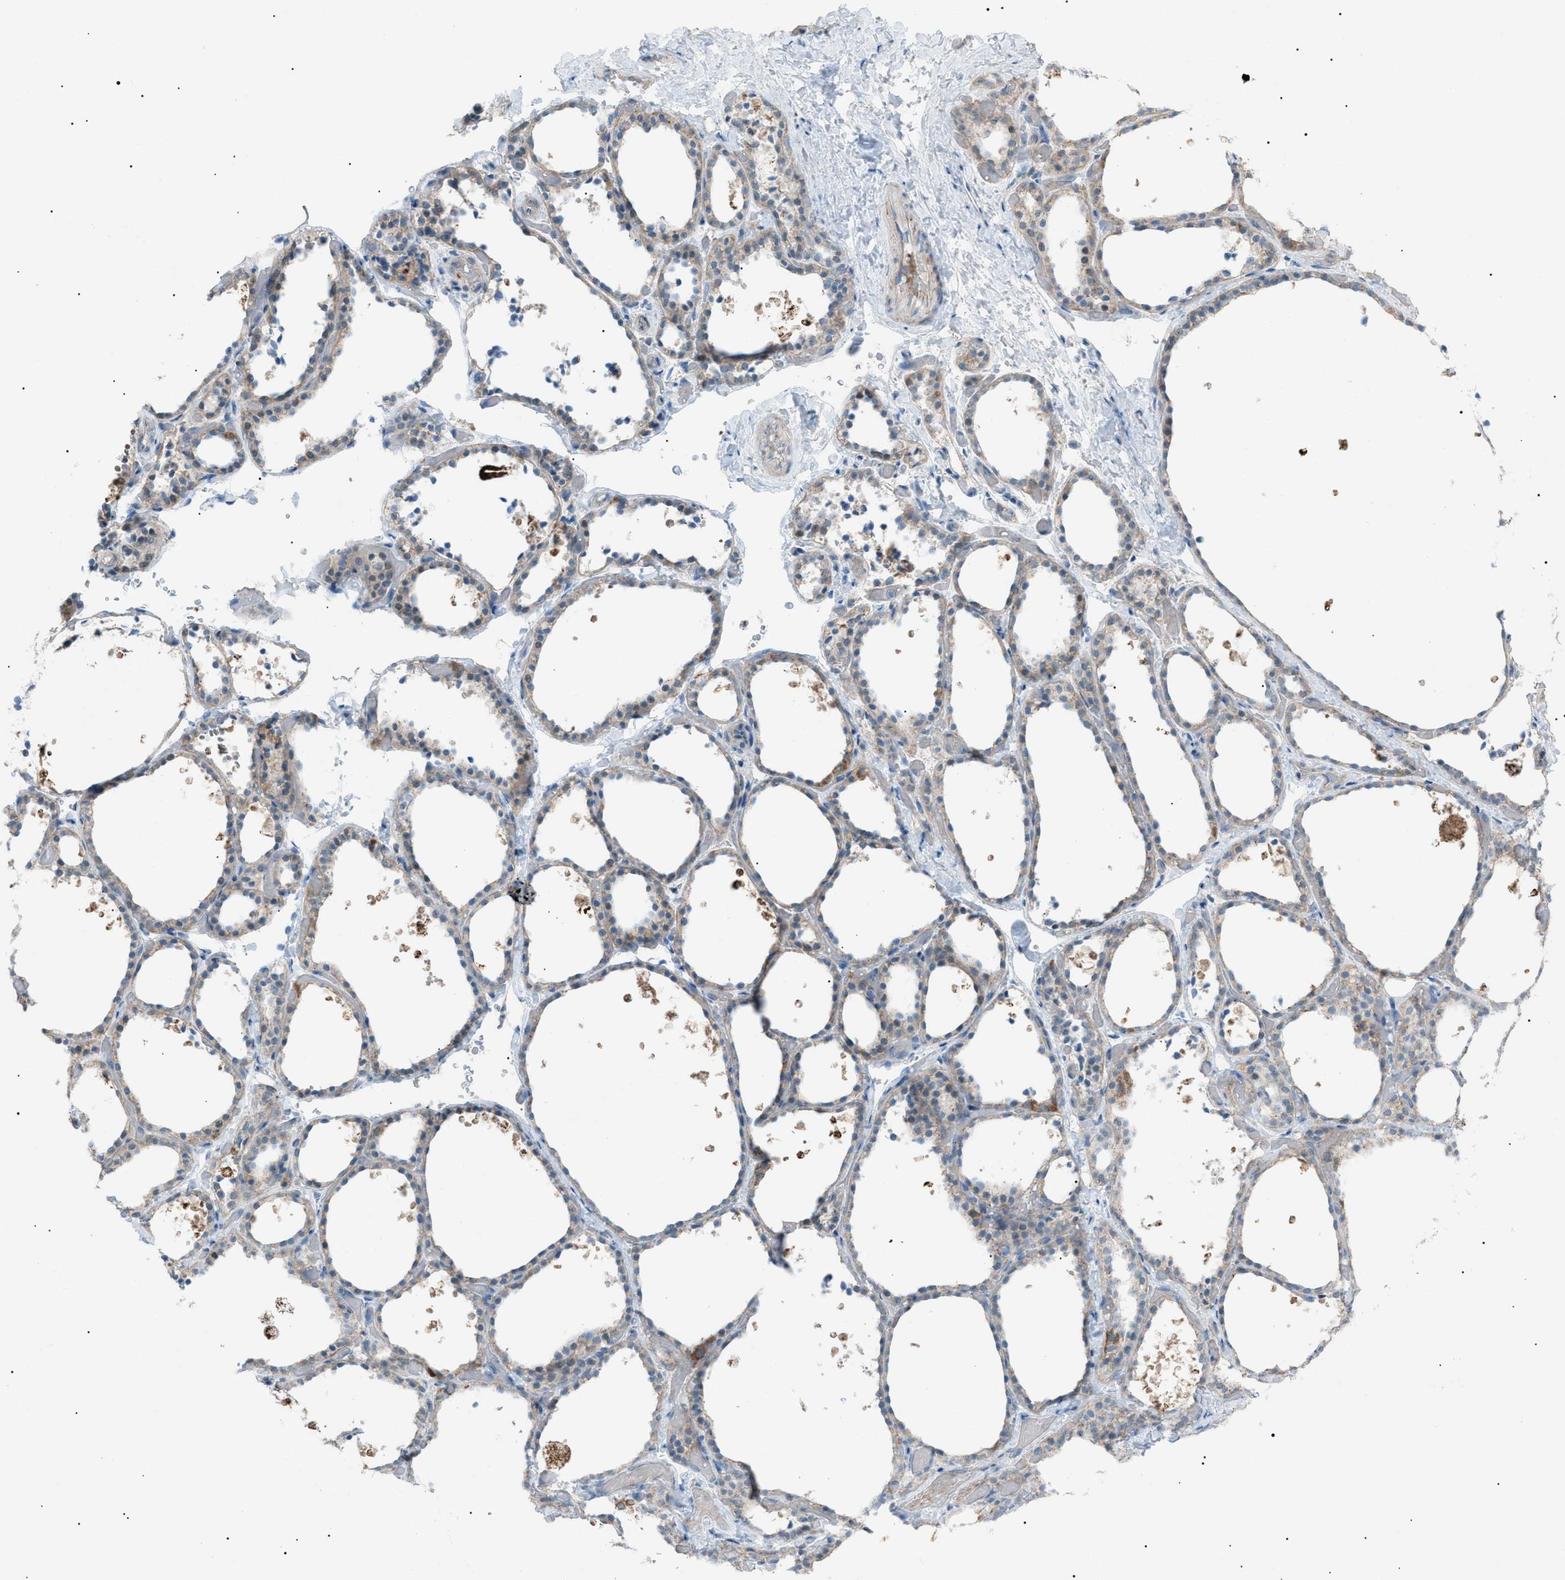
{"staining": {"intensity": "moderate", "quantity": "25%-75%", "location": "cytoplasmic/membranous"}, "tissue": "thyroid gland", "cell_type": "Glandular cells", "image_type": "normal", "snomed": [{"axis": "morphology", "description": "Normal tissue, NOS"}, {"axis": "topography", "description": "Thyroid gland"}], "caption": "Glandular cells demonstrate moderate cytoplasmic/membranous staining in about 25%-75% of cells in unremarkable thyroid gland.", "gene": "ZNF516", "patient": {"sex": "female", "age": 44}}